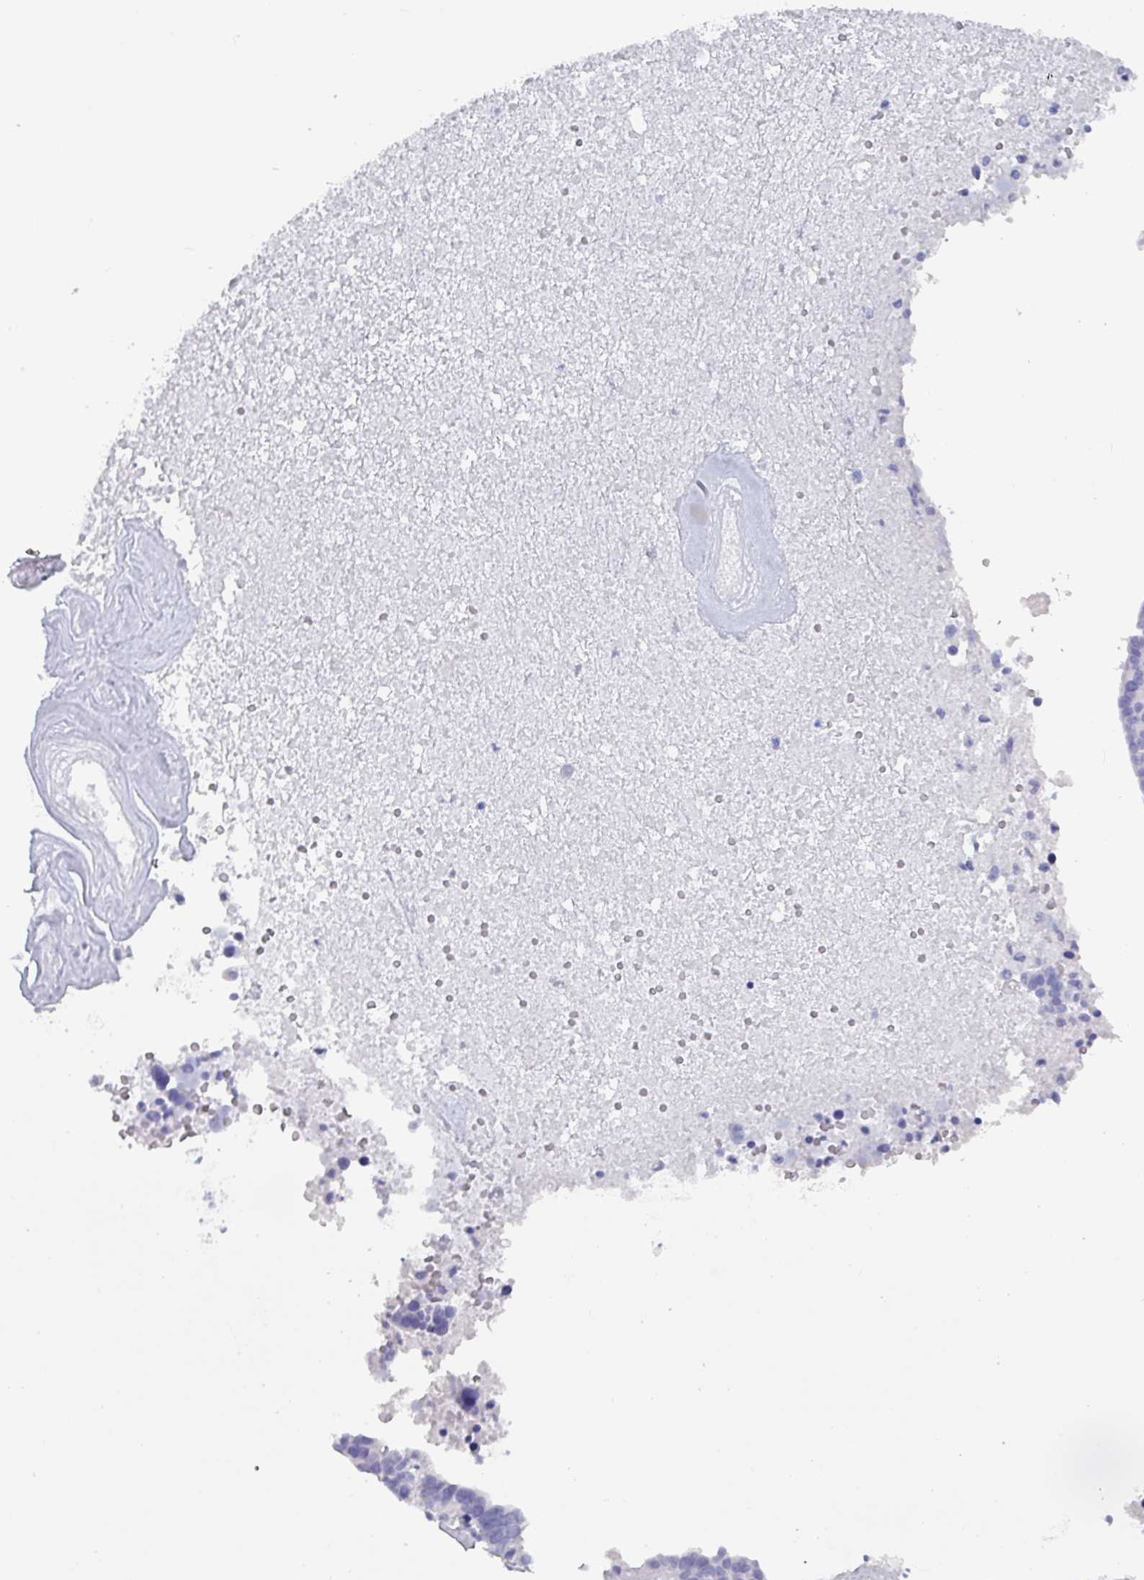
{"staining": {"intensity": "negative", "quantity": "none", "location": "none"}, "tissue": "ovarian cancer", "cell_type": "Tumor cells", "image_type": "cancer", "snomed": [{"axis": "morphology", "description": "Cystadenocarcinoma, serous, NOS"}, {"axis": "topography", "description": "Ovary"}], "caption": "The immunohistochemistry (IHC) micrograph has no significant positivity in tumor cells of ovarian cancer tissue. (IHC, brightfield microscopy, high magnification).", "gene": "INS-IGF2", "patient": {"sex": "female", "age": 59}}